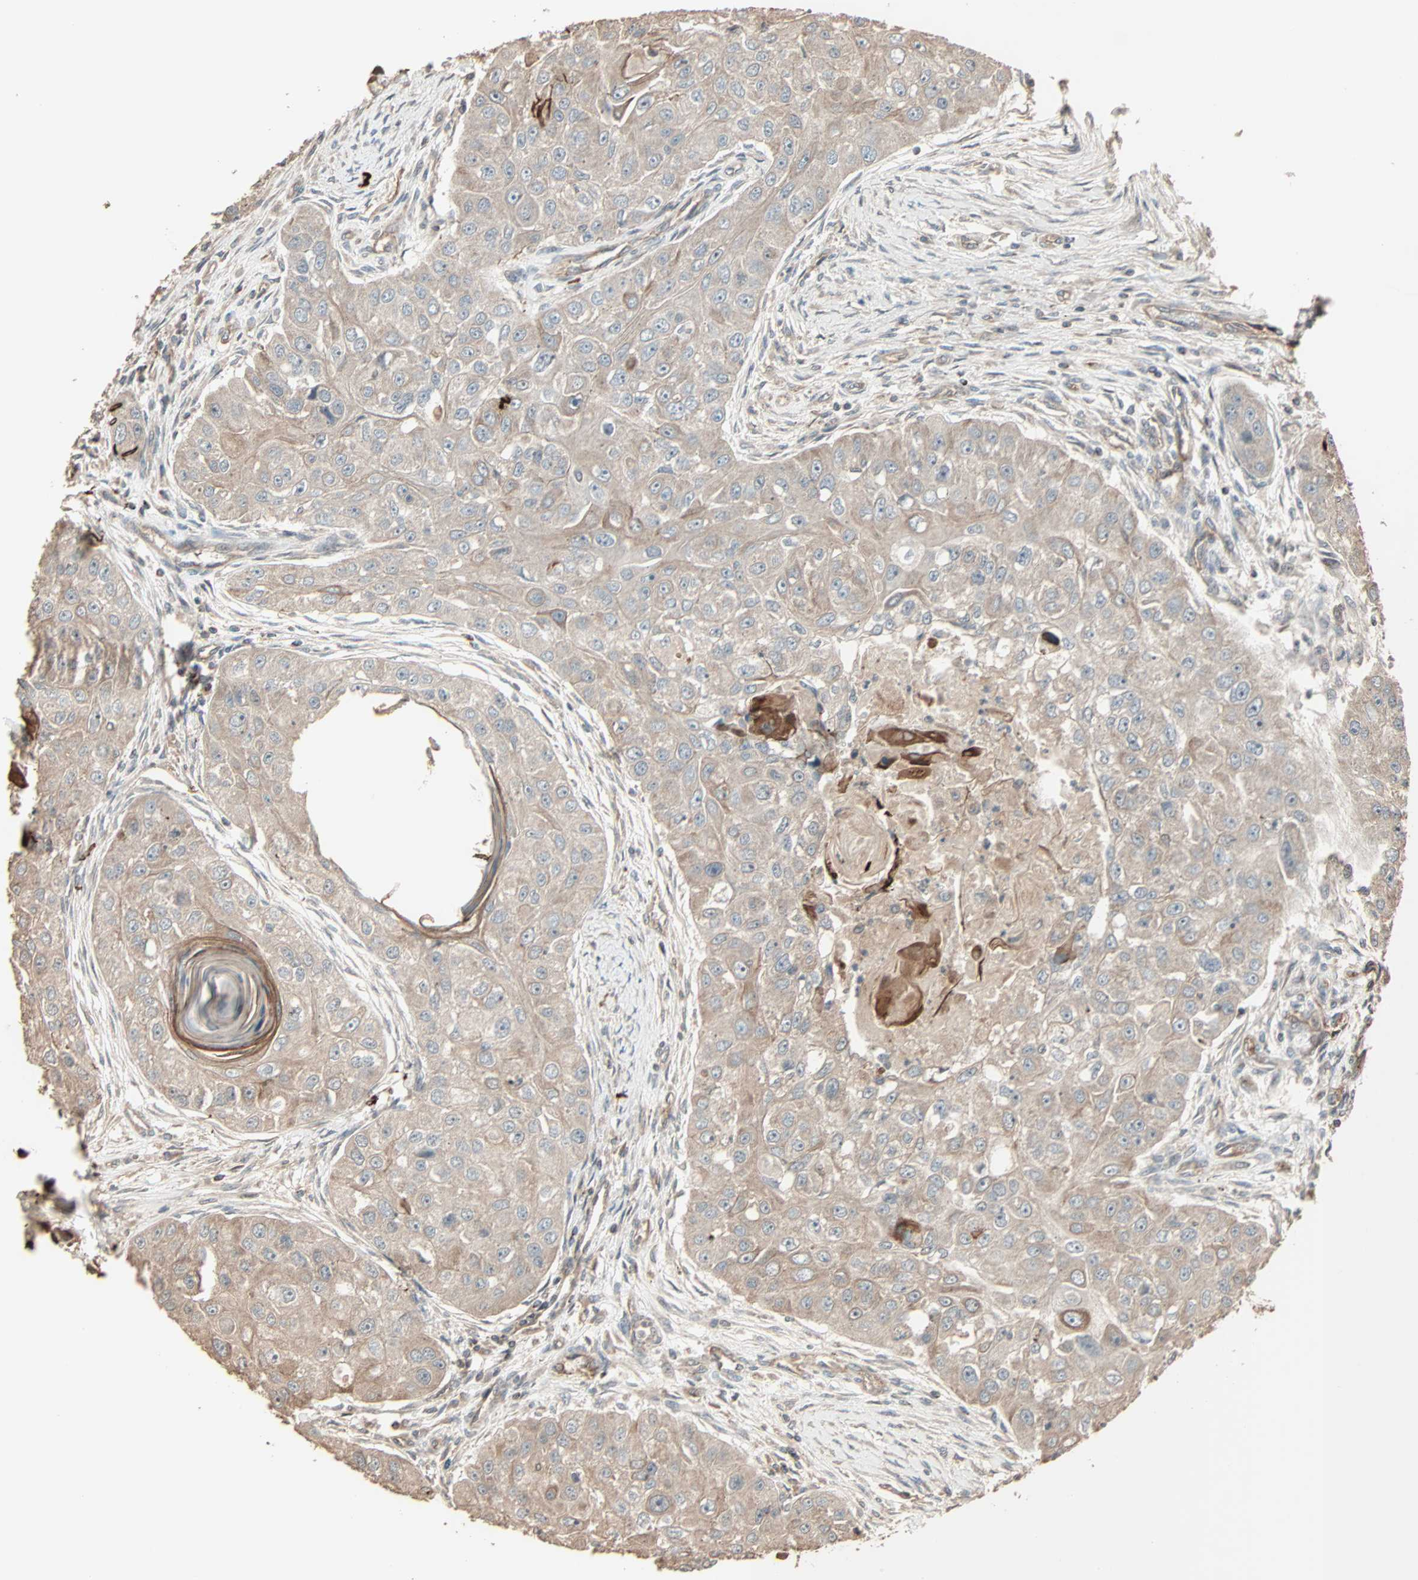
{"staining": {"intensity": "moderate", "quantity": ">75%", "location": "cytoplasmic/membranous"}, "tissue": "head and neck cancer", "cell_type": "Tumor cells", "image_type": "cancer", "snomed": [{"axis": "morphology", "description": "Normal tissue, NOS"}, {"axis": "morphology", "description": "Squamous cell carcinoma, NOS"}, {"axis": "topography", "description": "Skeletal muscle"}, {"axis": "topography", "description": "Head-Neck"}], "caption": "Protein positivity by IHC shows moderate cytoplasmic/membranous expression in about >75% of tumor cells in head and neck cancer.", "gene": "CALCRL", "patient": {"sex": "male", "age": 51}}